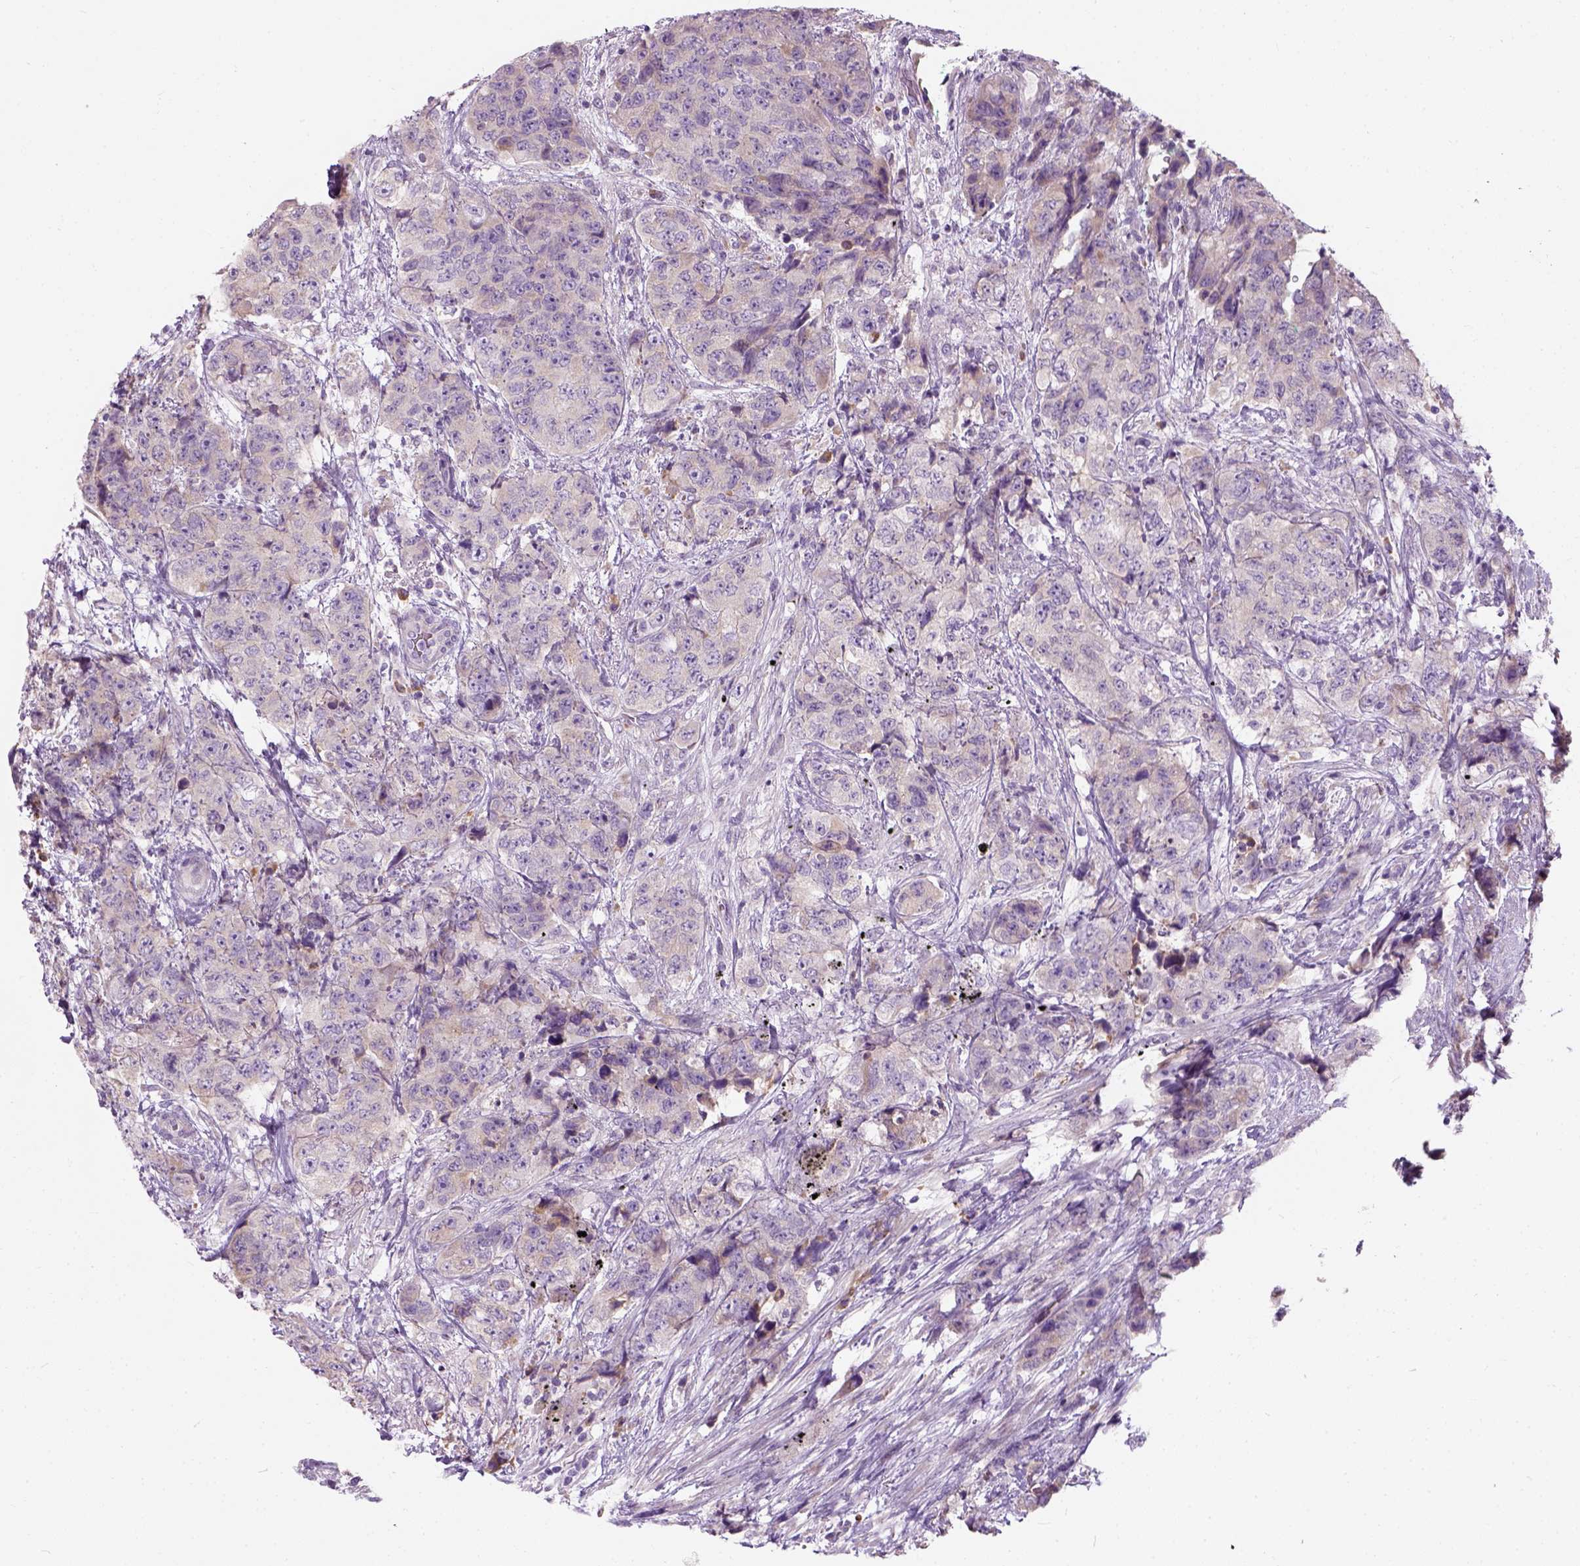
{"staining": {"intensity": "negative", "quantity": "none", "location": "none"}, "tissue": "urothelial cancer", "cell_type": "Tumor cells", "image_type": "cancer", "snomed": [{"axis": "morphology", "description": "Urothelial carcinoma, High grade"}, {"axis": "topography", "description": "Urinary bladder"}], "caption": "High power microscopy image of an immunohistochemistry histopathology image of urothelial cancer, revealing no significant expression in tumor cells.", "gene": "TRIM72", "patient": {"sex": "female", "age": 78}}